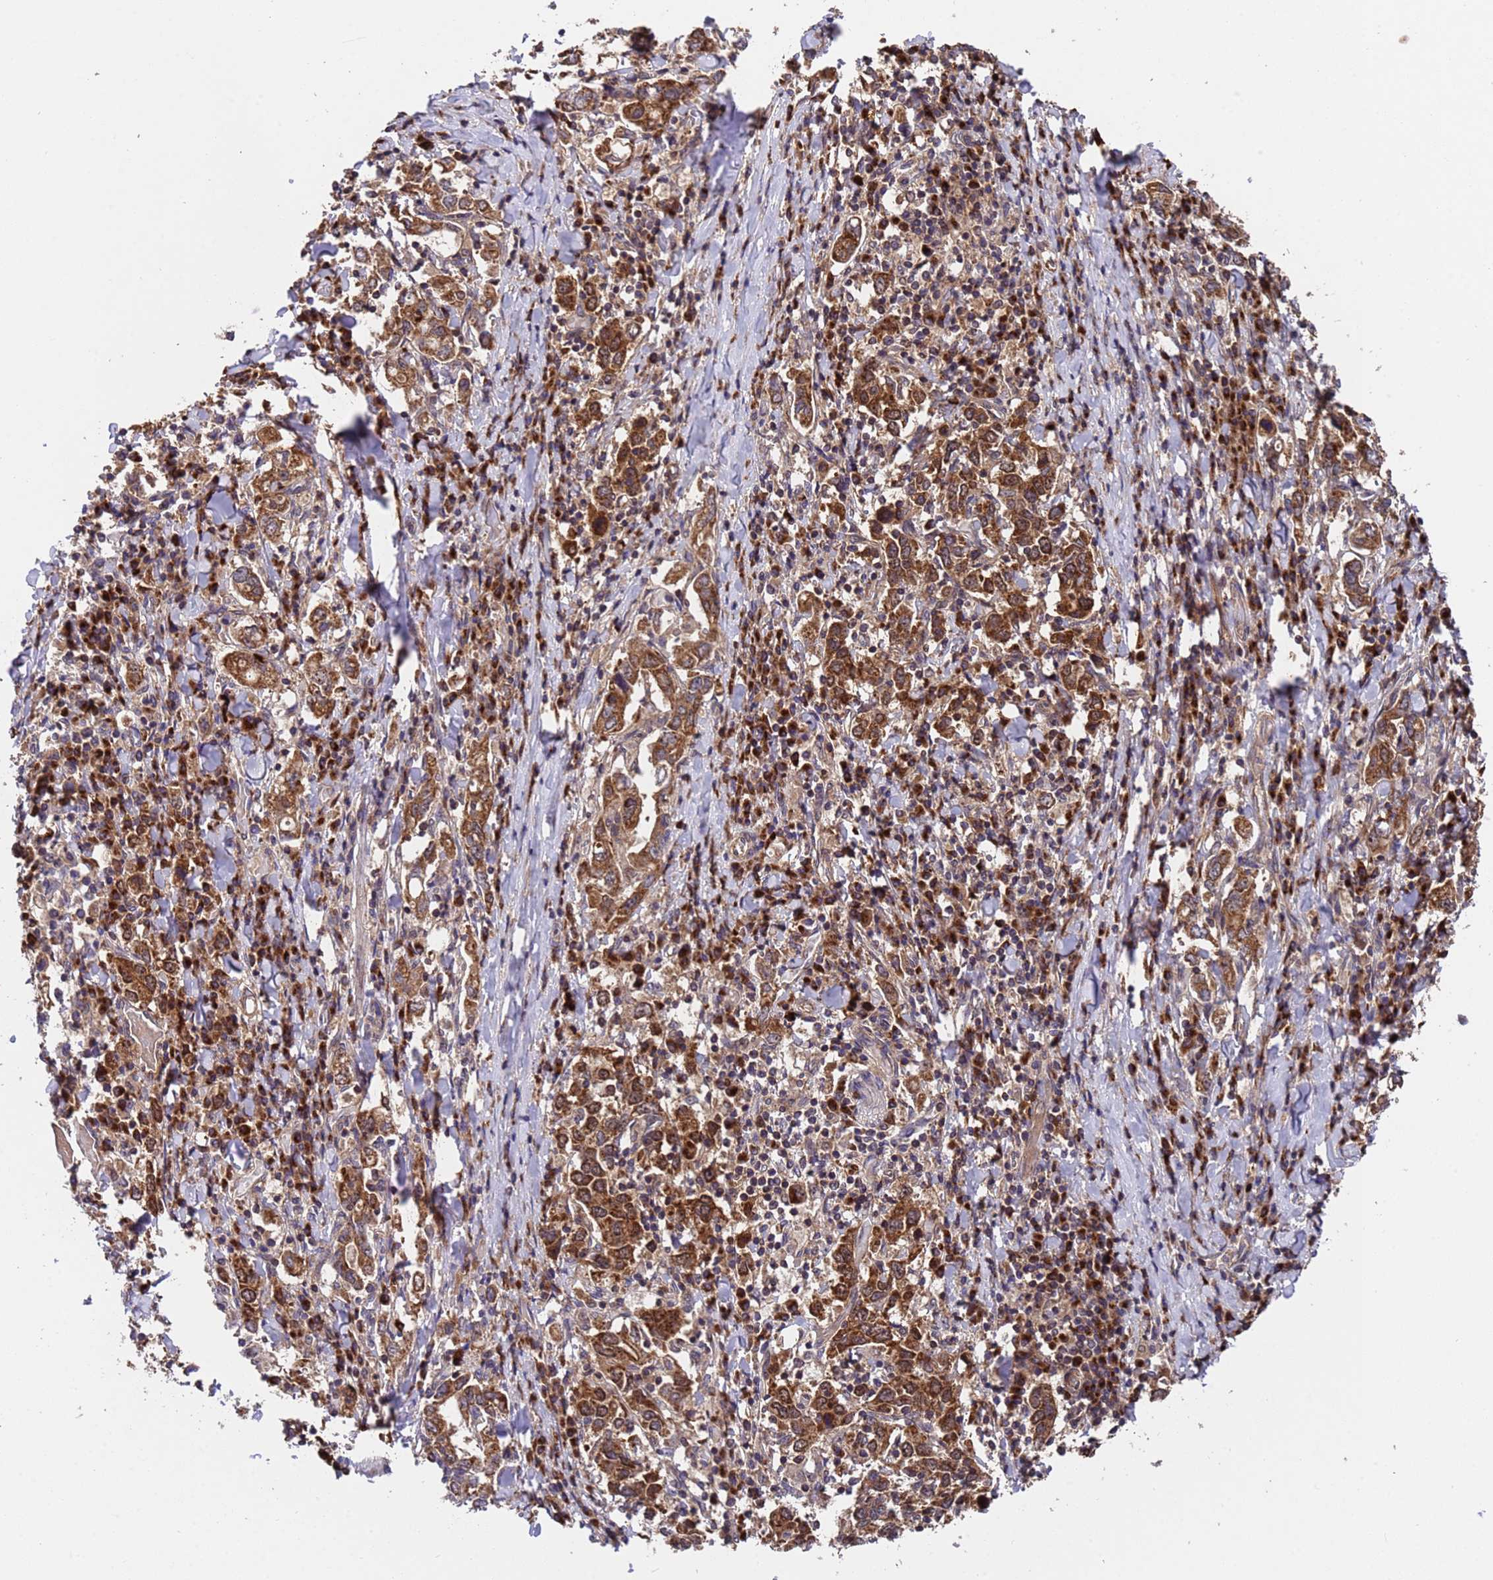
{"staining": {"intensity": "strong", "quantity": ">75%", "location": "cytoplasmic/membranous"}, "tissue": "stomach cancer", "cell_type": "Tumor cells", "image_type": "cancer", "snomed": [{"axis": "morphology", "description": "Adenocarcinoma, NOS"}, {"axis": "topography", "description": "Stomach, upper"}], "caption": "DAB (3,3'-diaminobenzidine) immunohistochemical staining of stomach cancer reveals strong cytoplasmic/membranous protein expression in approximately >75% of tumor cells.", "gene": "TSR3", "patient": {"sex": "male", "age": 62}}